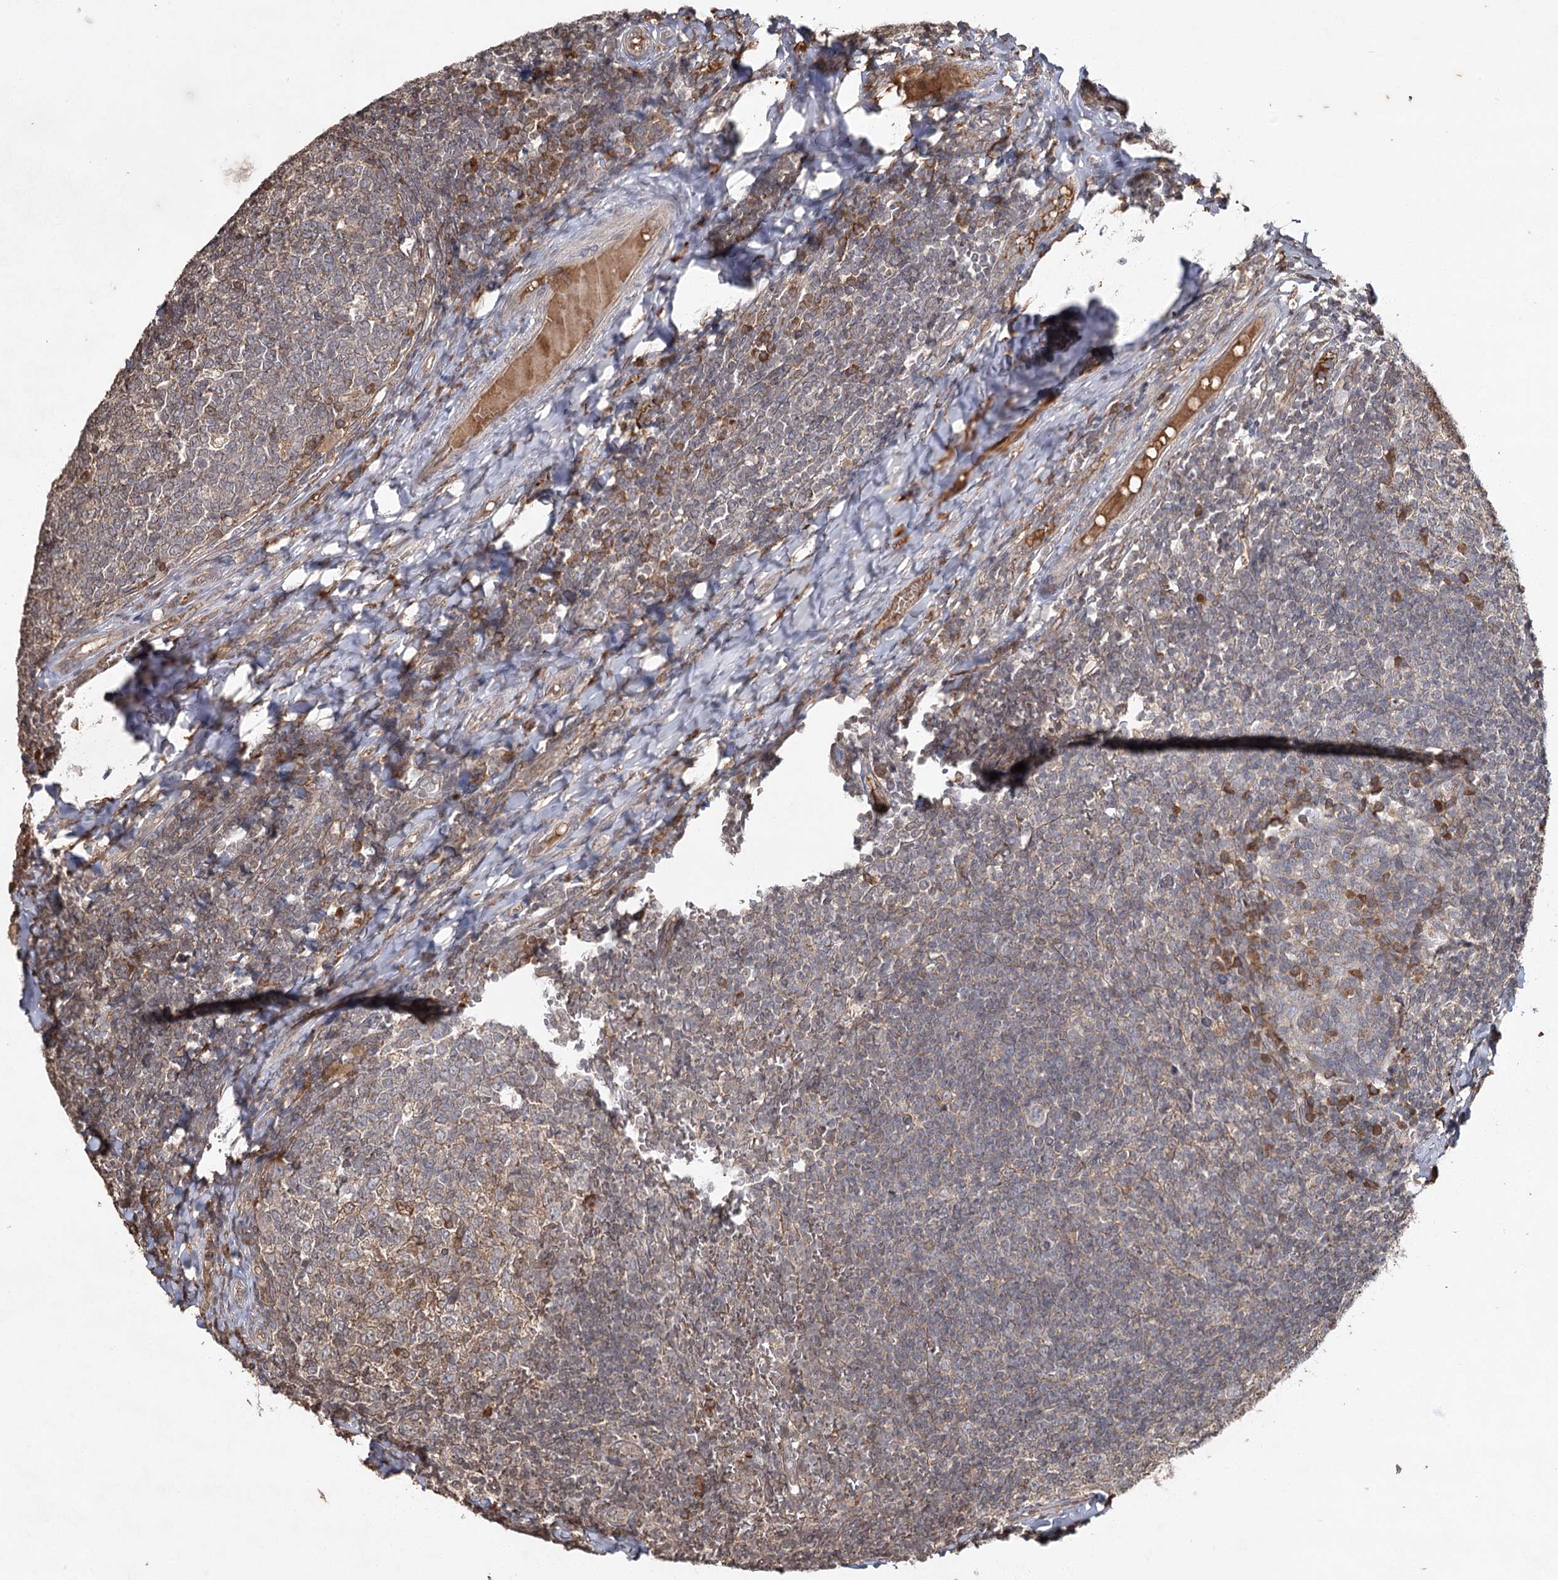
{"staining": {"intensity": "moderate", "quantity": "<25%", "location": "cytoplasmic/membranous"}, "tissue": "tonsil", "cell_type": "Germinal center cells", "image_type": "normal", "snomed": [{"axis": "morphology", "description": "Normal tissue, NOS"}, {"axis": "topography", "description": "Tonsil"}], "caption": "A brown stain shows moderate cytoplasmic/membranous staining of a protein in germinal center cells of normal human tonsil. Ihc stains the protein of interest in brown and the nuclei are stained blue.", "gene": "CYP2B6", "patient": {"sex": "female", "age": 19}}